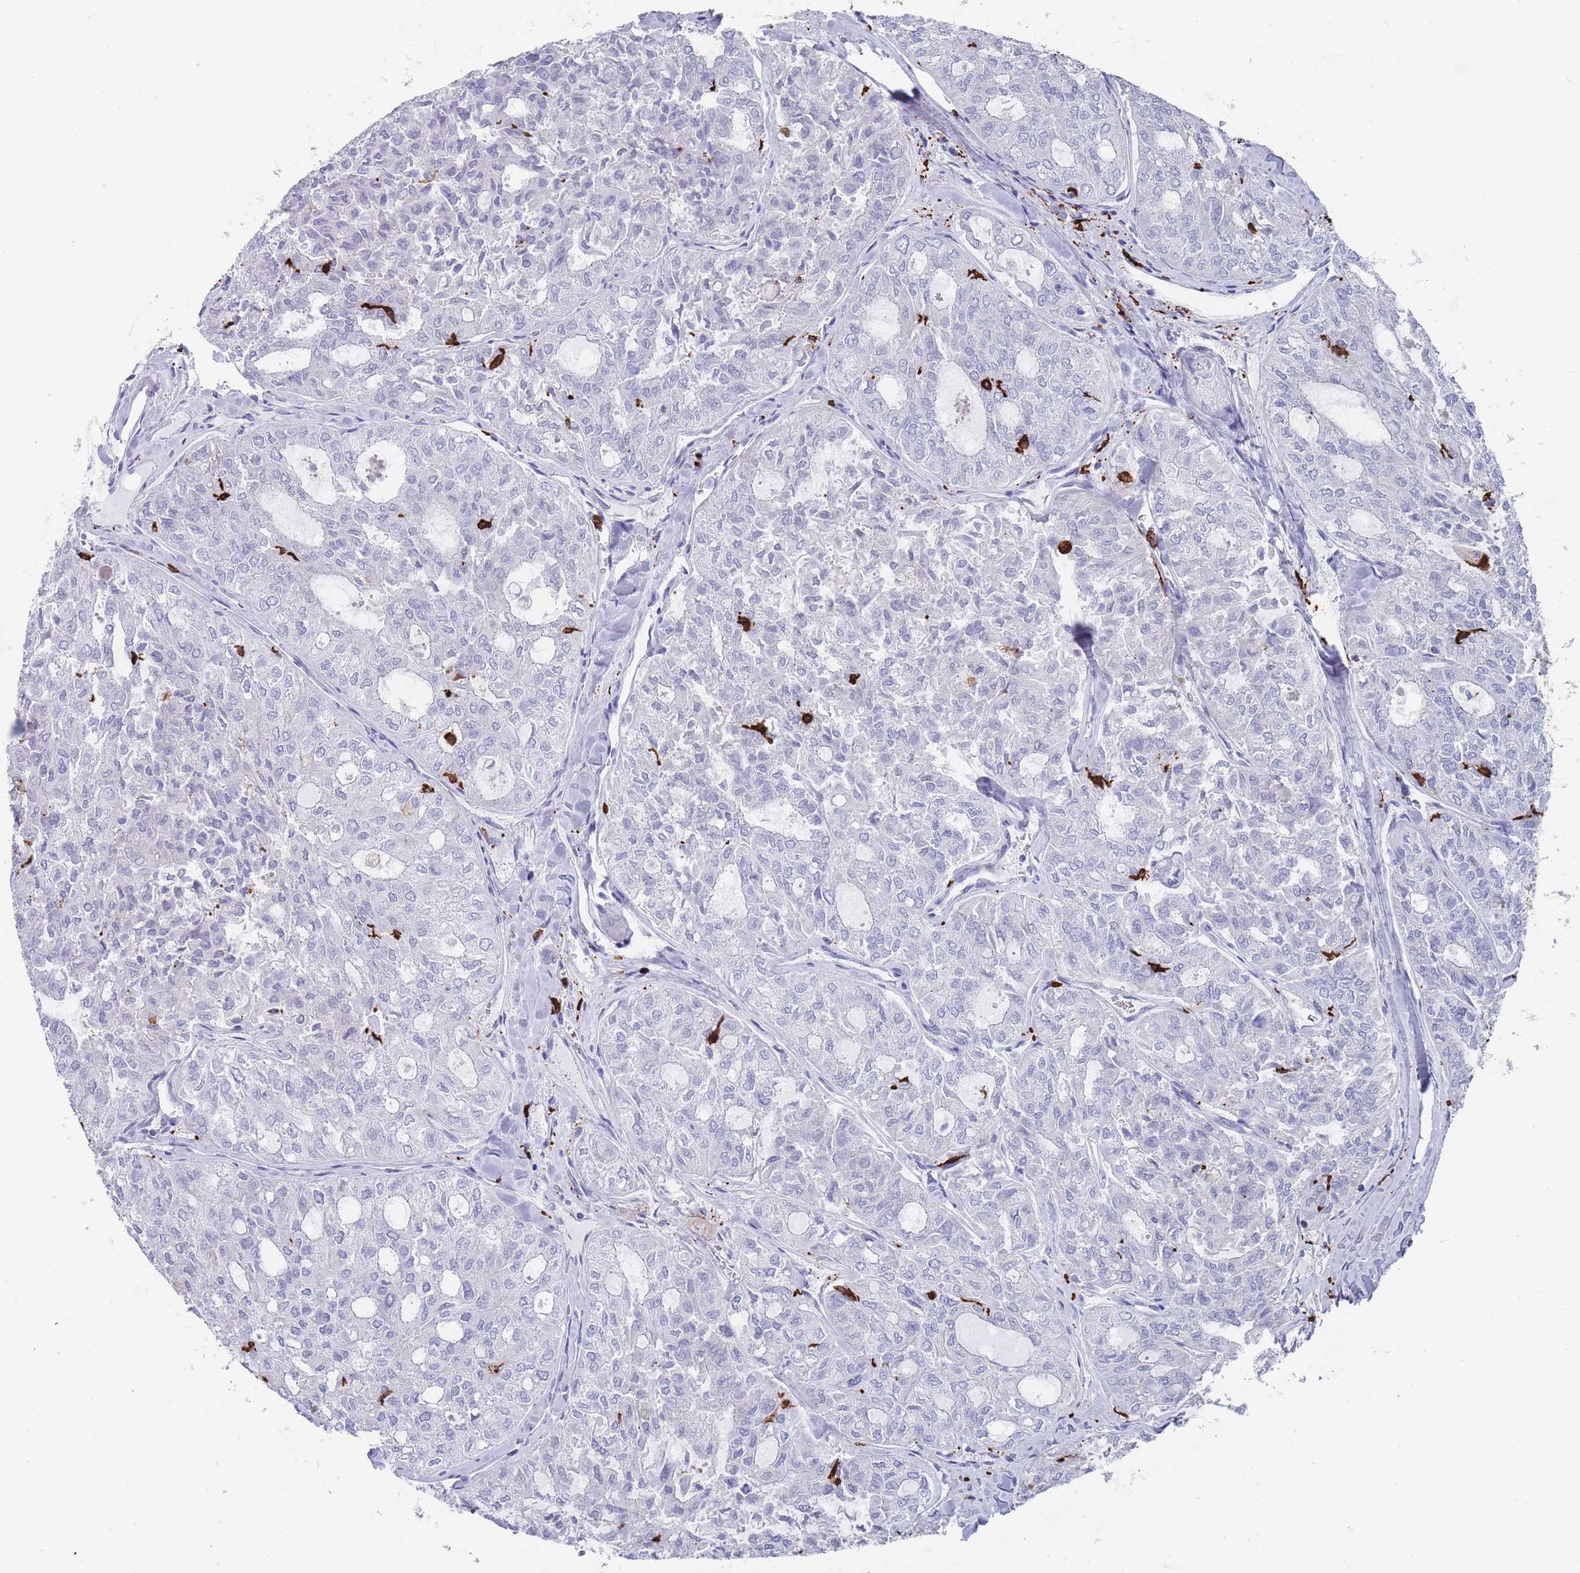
{"staining": {"intensity": "negative", "quantity": "none", "location": "none"}, "tissue": "thyroid cancer", "cell_type": "Tumor cells", "image_type": "cancer", "snomed": [{"axis": "morphology", "description": "Follicular adenoma carcinoma, NOS"}, {"axis": "topography", "description": "Thyroid gland"}], "caption": "Follicular adenoma carcinoma (thyroid) was stained to show a protein in brown. There is no significant expression in tumor cells.", "gene": "AIF1", "patient": {"sex": "male", "age": 75}}